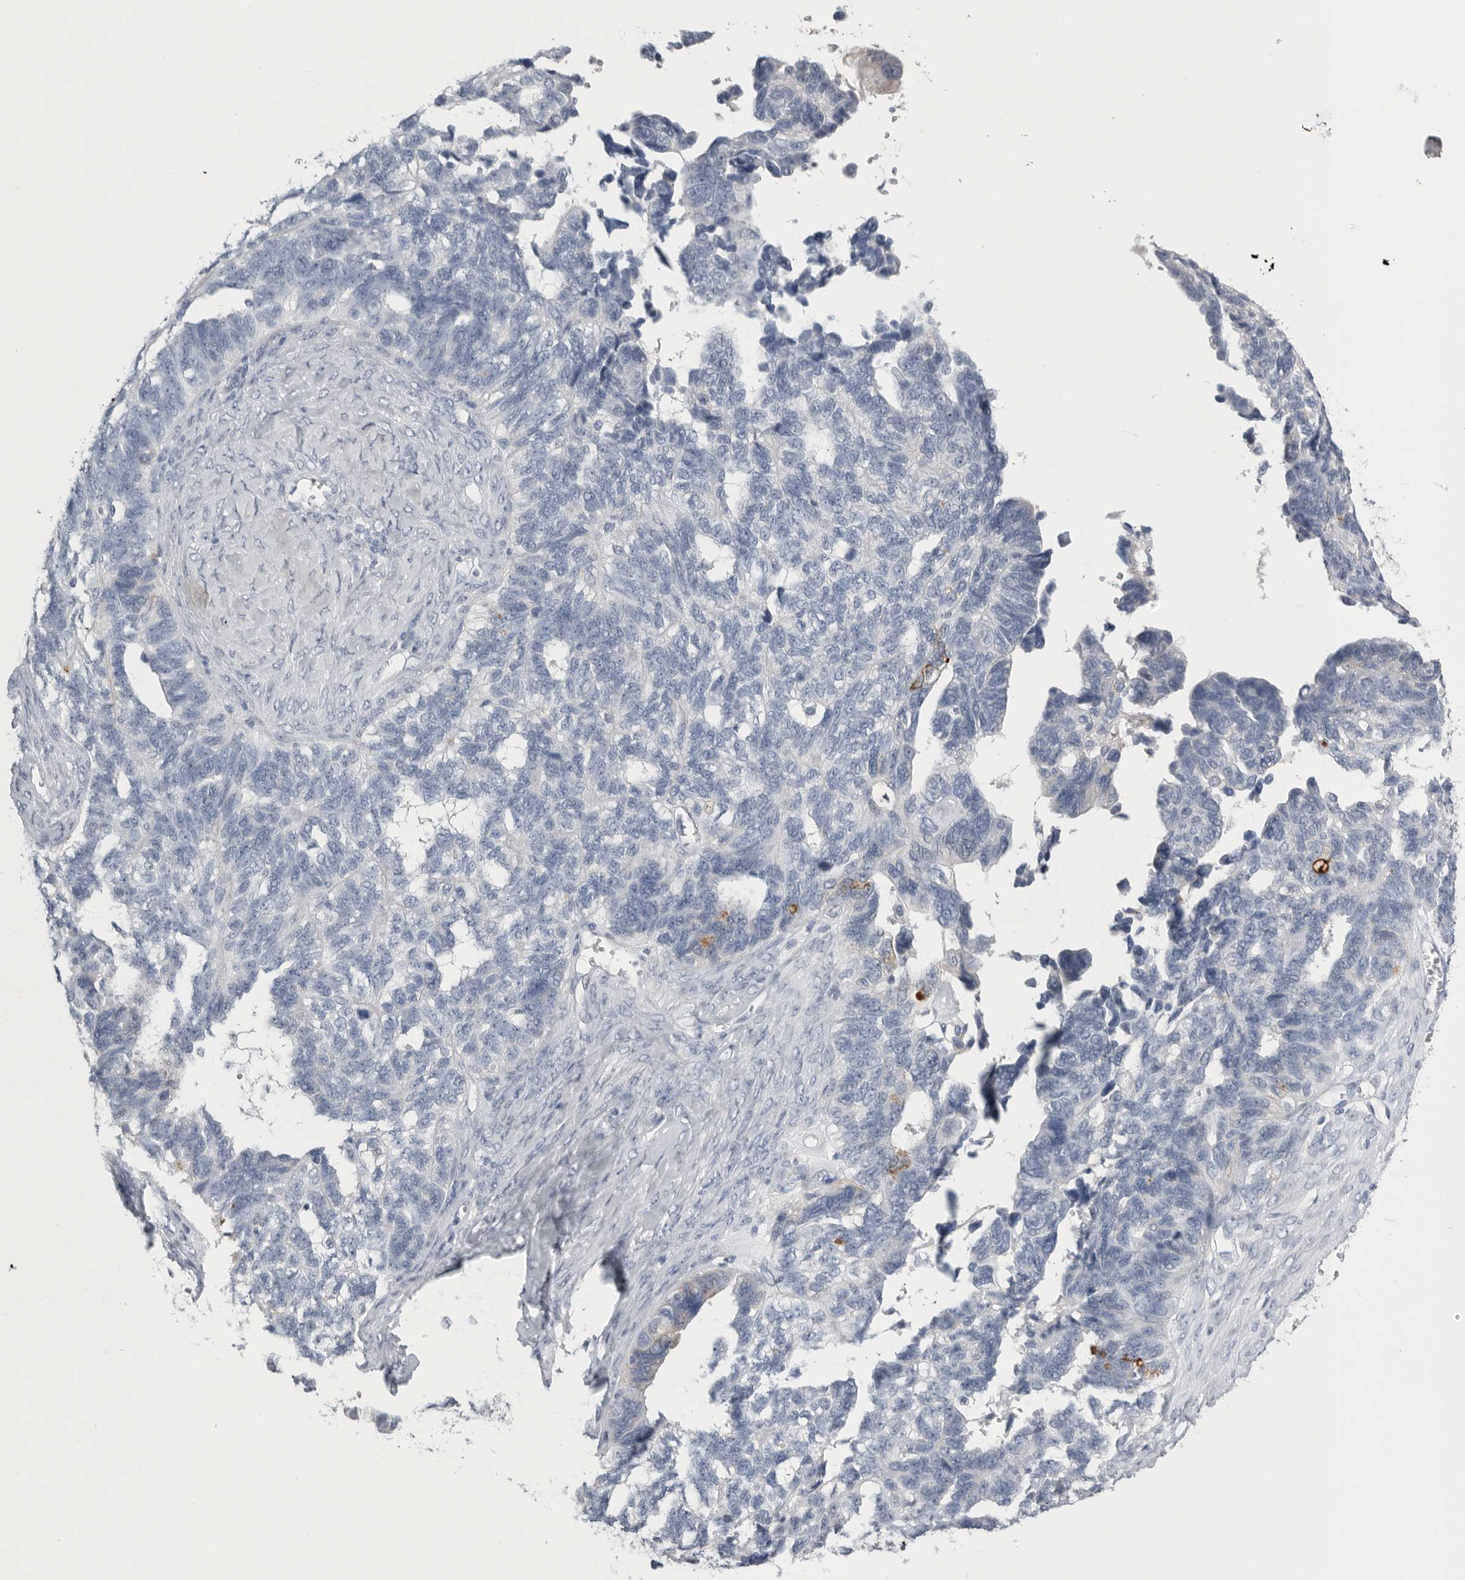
{"staining": {"intensity": "negative", "quantity": "none", "location": "none"}, "tissue": "ovarian cancer", "cell_type": "Tumor cells", "image_type": "cancer", "snomed": [{"axis": "morphology", "description": "Cystadenocarcinoma, serous, NOS"}, {"axis": "topography", "description": "Ovary"}], "caption": "Ovarian cancer (serous cystadenocarcinoma) was stained to show a protein in brown. There is no significant positivity in tumor cells.", "gene": "TIMP1", "patient": {"sex": "female", "age": 79}}